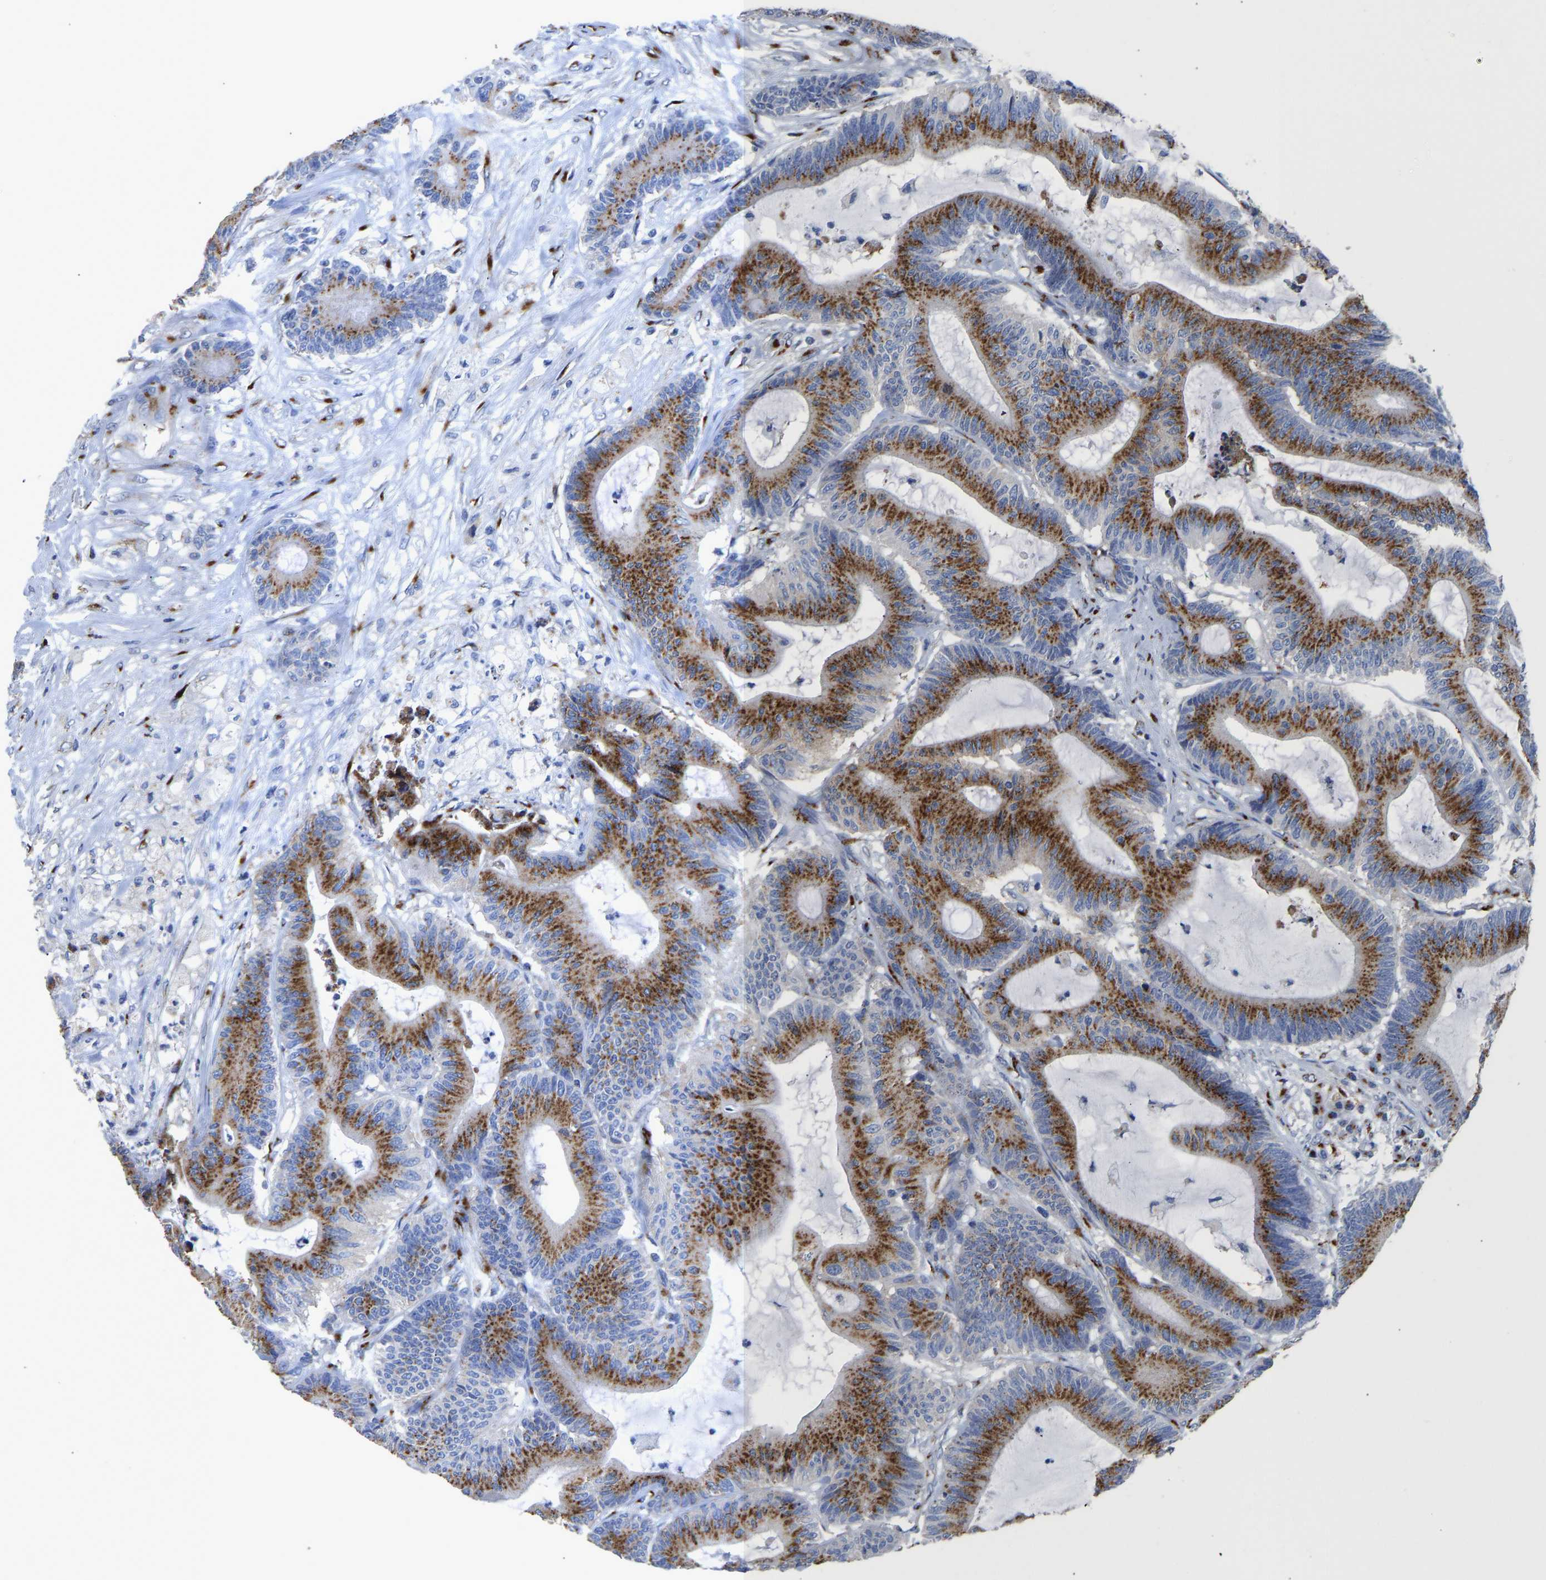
{"staining": {"intensity": "strong", "quantity": ">75%", "location": "cytoplasmic/membranous"}, "tissue": "colorectal cancer", "cell_type": "Tumor cells", "image_type": "cancer", "snomed": [{"axis": "morphology", "description": "Adenocarcinoma, NOS"}, {"axis": "topography", "description": "Colon"}], "caption": "Immunohistochemistry of colorectal cancer demonstrates high levels of strong cytoplasmic/membranous expression in about >75% of tumor cells.", "gene": "TMEM87A", "patient": {"sex": "female", "age": 84}}